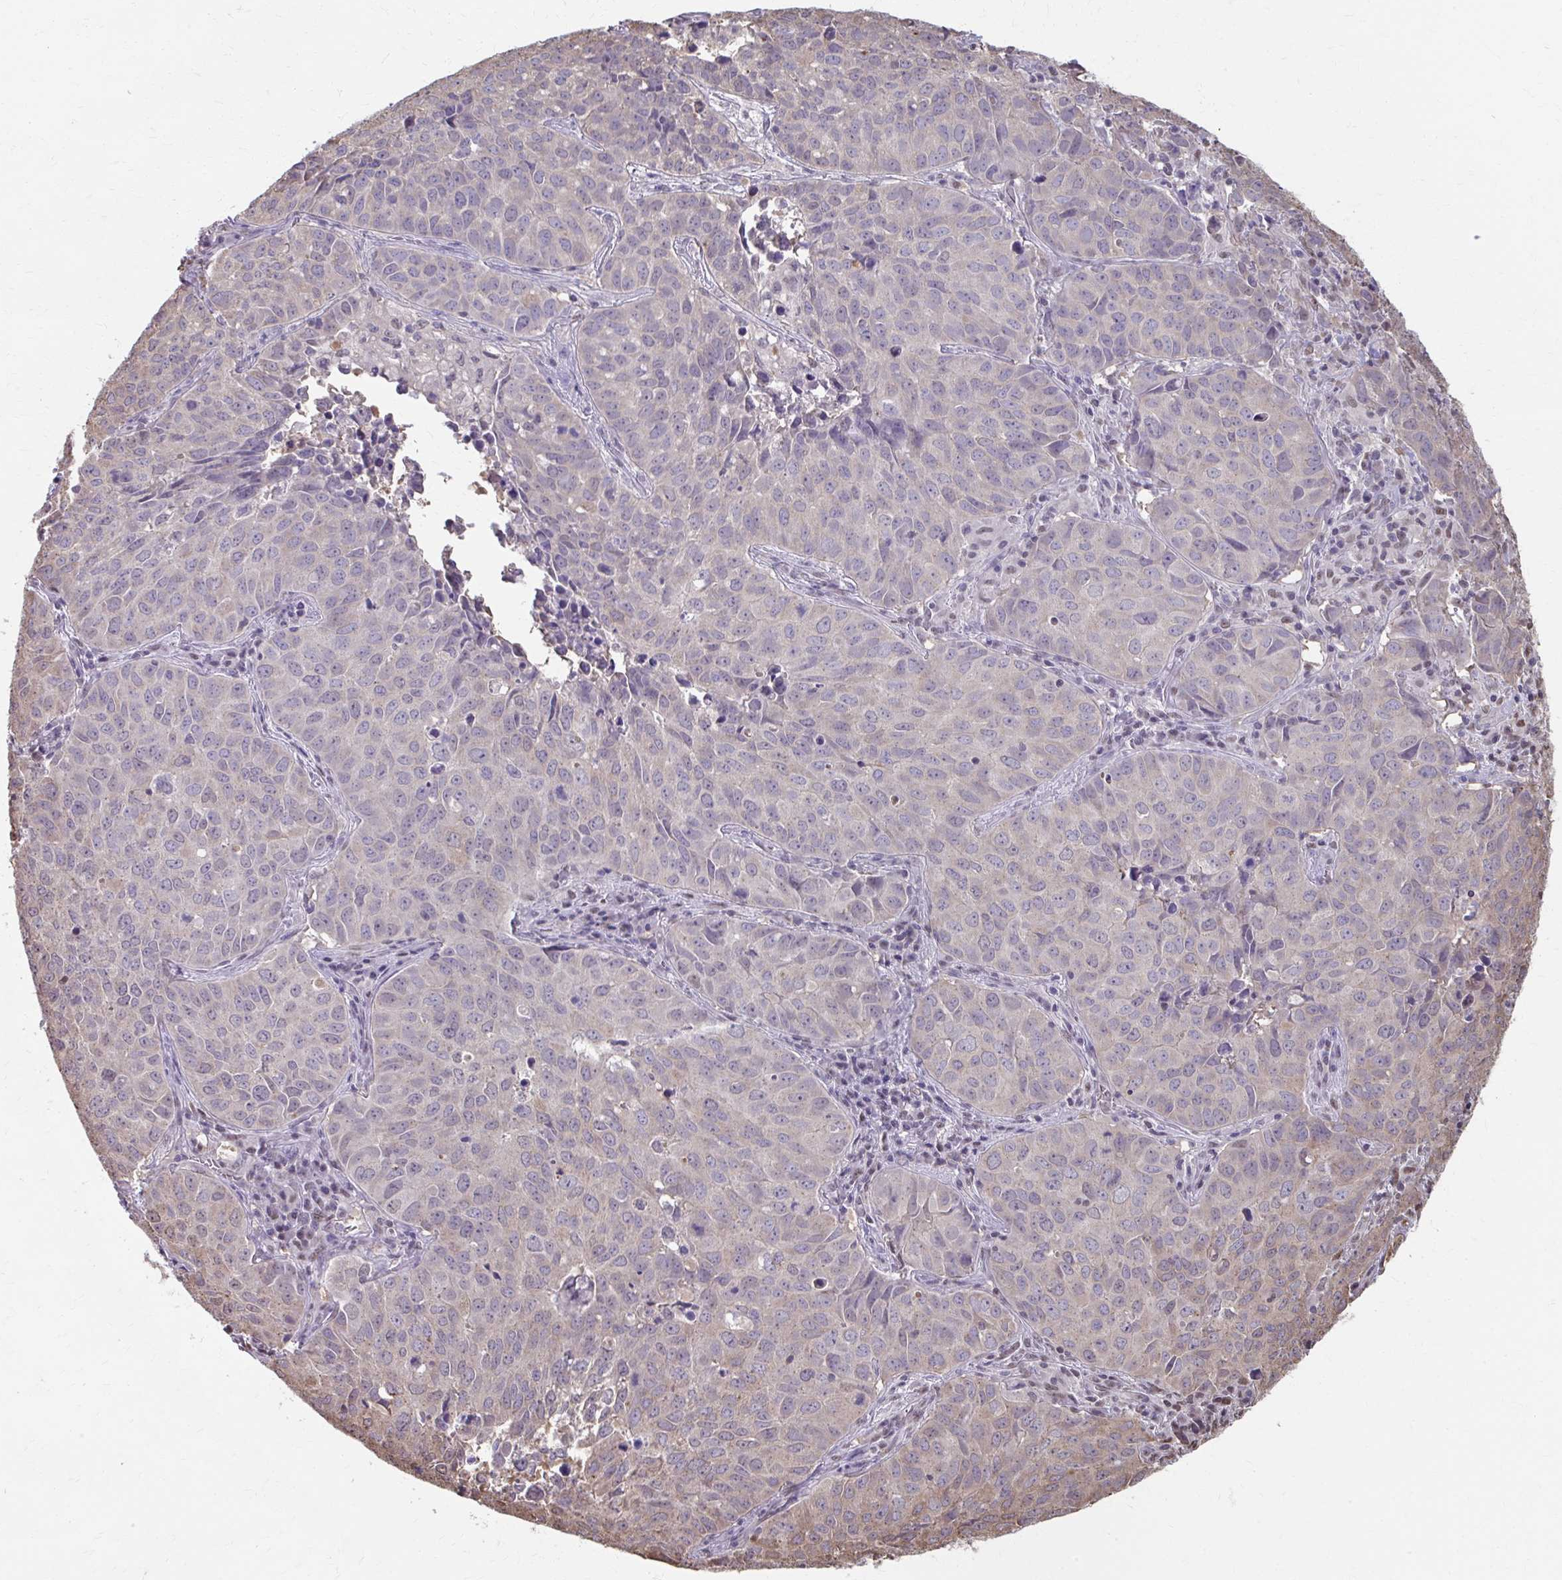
{"staining": {"intensity": "negative", "quantity": "none", "location": "none"}, "tissue": "lung cancer", "cell_type": "Tumor cells", "image_type": "cancer", "snomed": [{"axis": "morphology", "description": "Adenocarcinoma, NOS"}, {"axis": "topography", "description": "Lung"}], "caption": "Tumor cells are negative for brown protein staining in lung adenocarcinoma.", "gene": "ING4", "patient": {"sex": "female", "age": 50}}